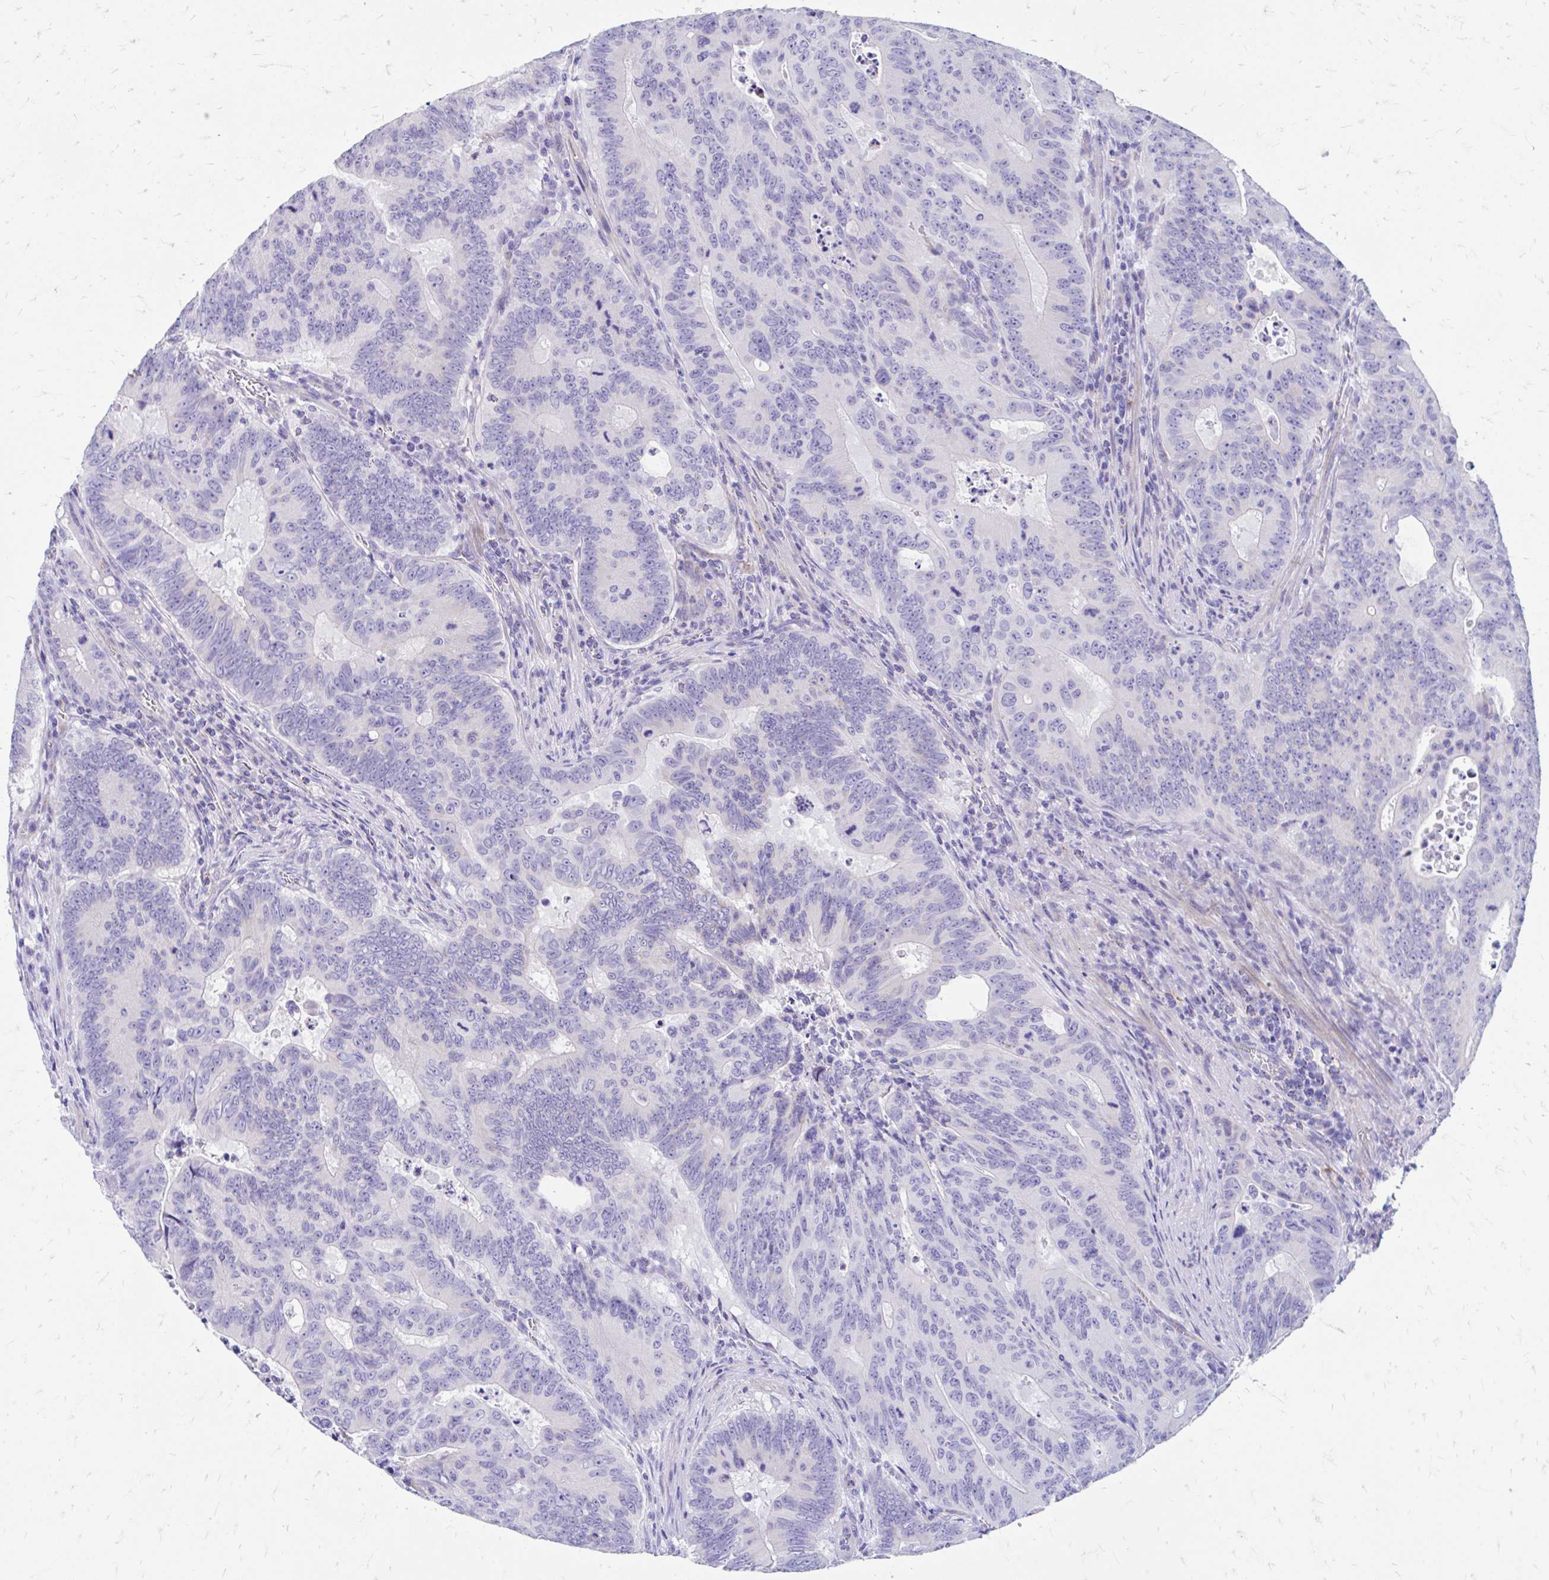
{"staining": {"intensity": "negative", "quantity": "none", "location": "none"}, "tissue": "colorectal cancer", "cell_type": "Tumor cells", "image_type": "cancer", "snomed": [{"axis": "morphology", "description": "Adenocarcinoma, NOS"}, {"axis": "topography", "description": "Colon"}], "caption": "The image exhibits no staining of tumor cells in colorectal cancer. (DAB (3,3'-diaminobenzidine) immunohistochemistry (IHC) with hematoxylin counter stain).", "gene": "KRIT1", "patient": {"sex": "male", "age": 62}}